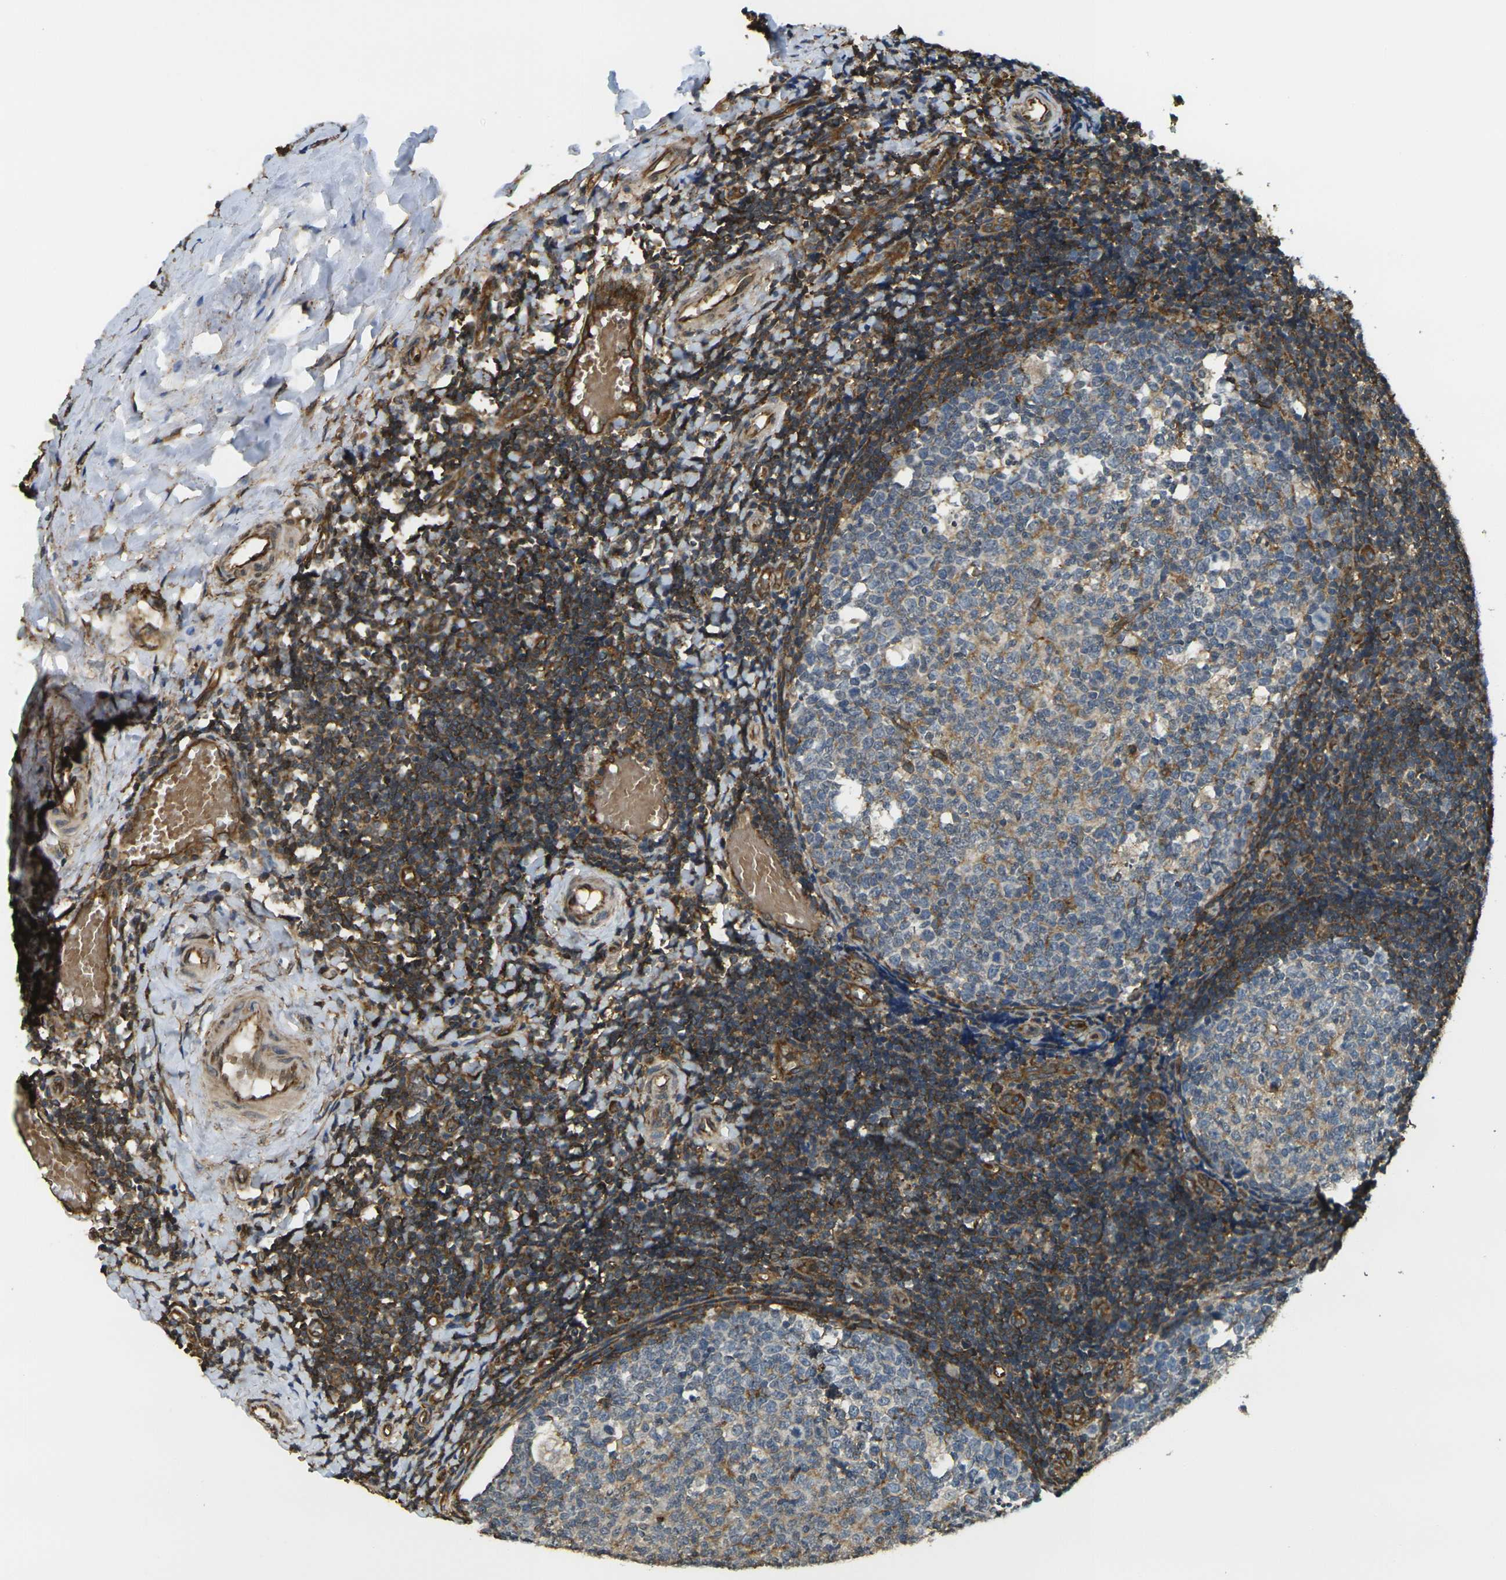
{"staining": {"intensity": "weak", "quantity": ">75%", "location": "cytoplasmic/membranous"}, "tissue": "tonsil", "cell_type": "Germinal center cells", "image_type": "normal", "snomed": [{"axis": "morphology", "description": "Normal tissue, NOS"}, {"axis": "topography", "description": "Tonsil"}], "caption": "Brown immunohistochemical staining in normal tonsil shows weak cytoplasmic/membranous expression in about >75% of germinal center cells.", "gene": "CAST", "patient": {"sex": "female", "age": 19}}